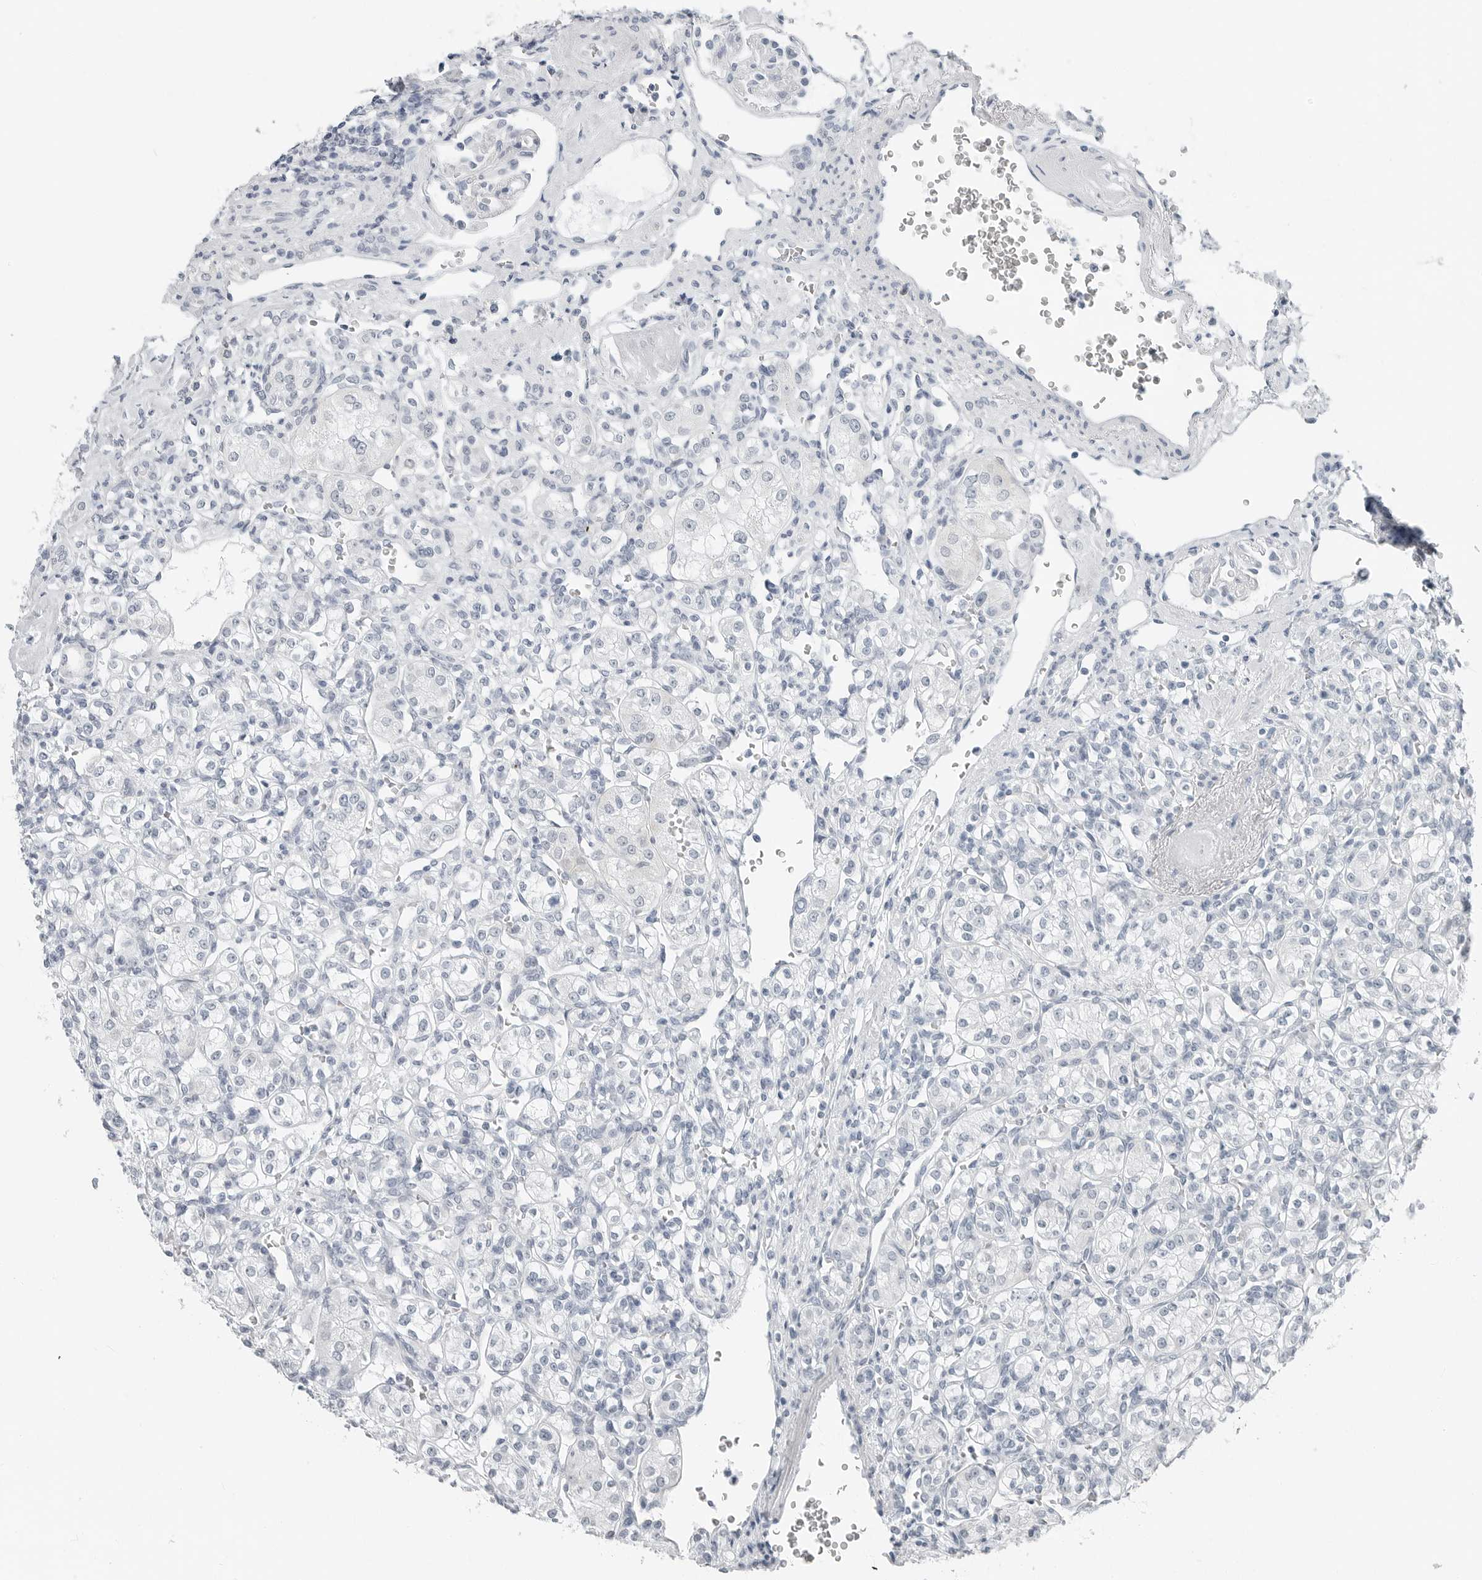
{"staining": {"intensity": "negative", "quantity": "none", "location": "none"}, "tissue": "renal cancer", "cell_type": "Tumor cells", "image_type": "cancer", "snomed": [{"axis": "morphology", "description": "Adenocarcinoma, NOS"}, {"axis": "topography", "description": "Kidney"}], "caption": "This is an immunohistochemistry micrograph of renal cancer. There is no expression in tumor cells.", "gene": "XIRP1", "patient": {"sex": "male", "age": 77}}